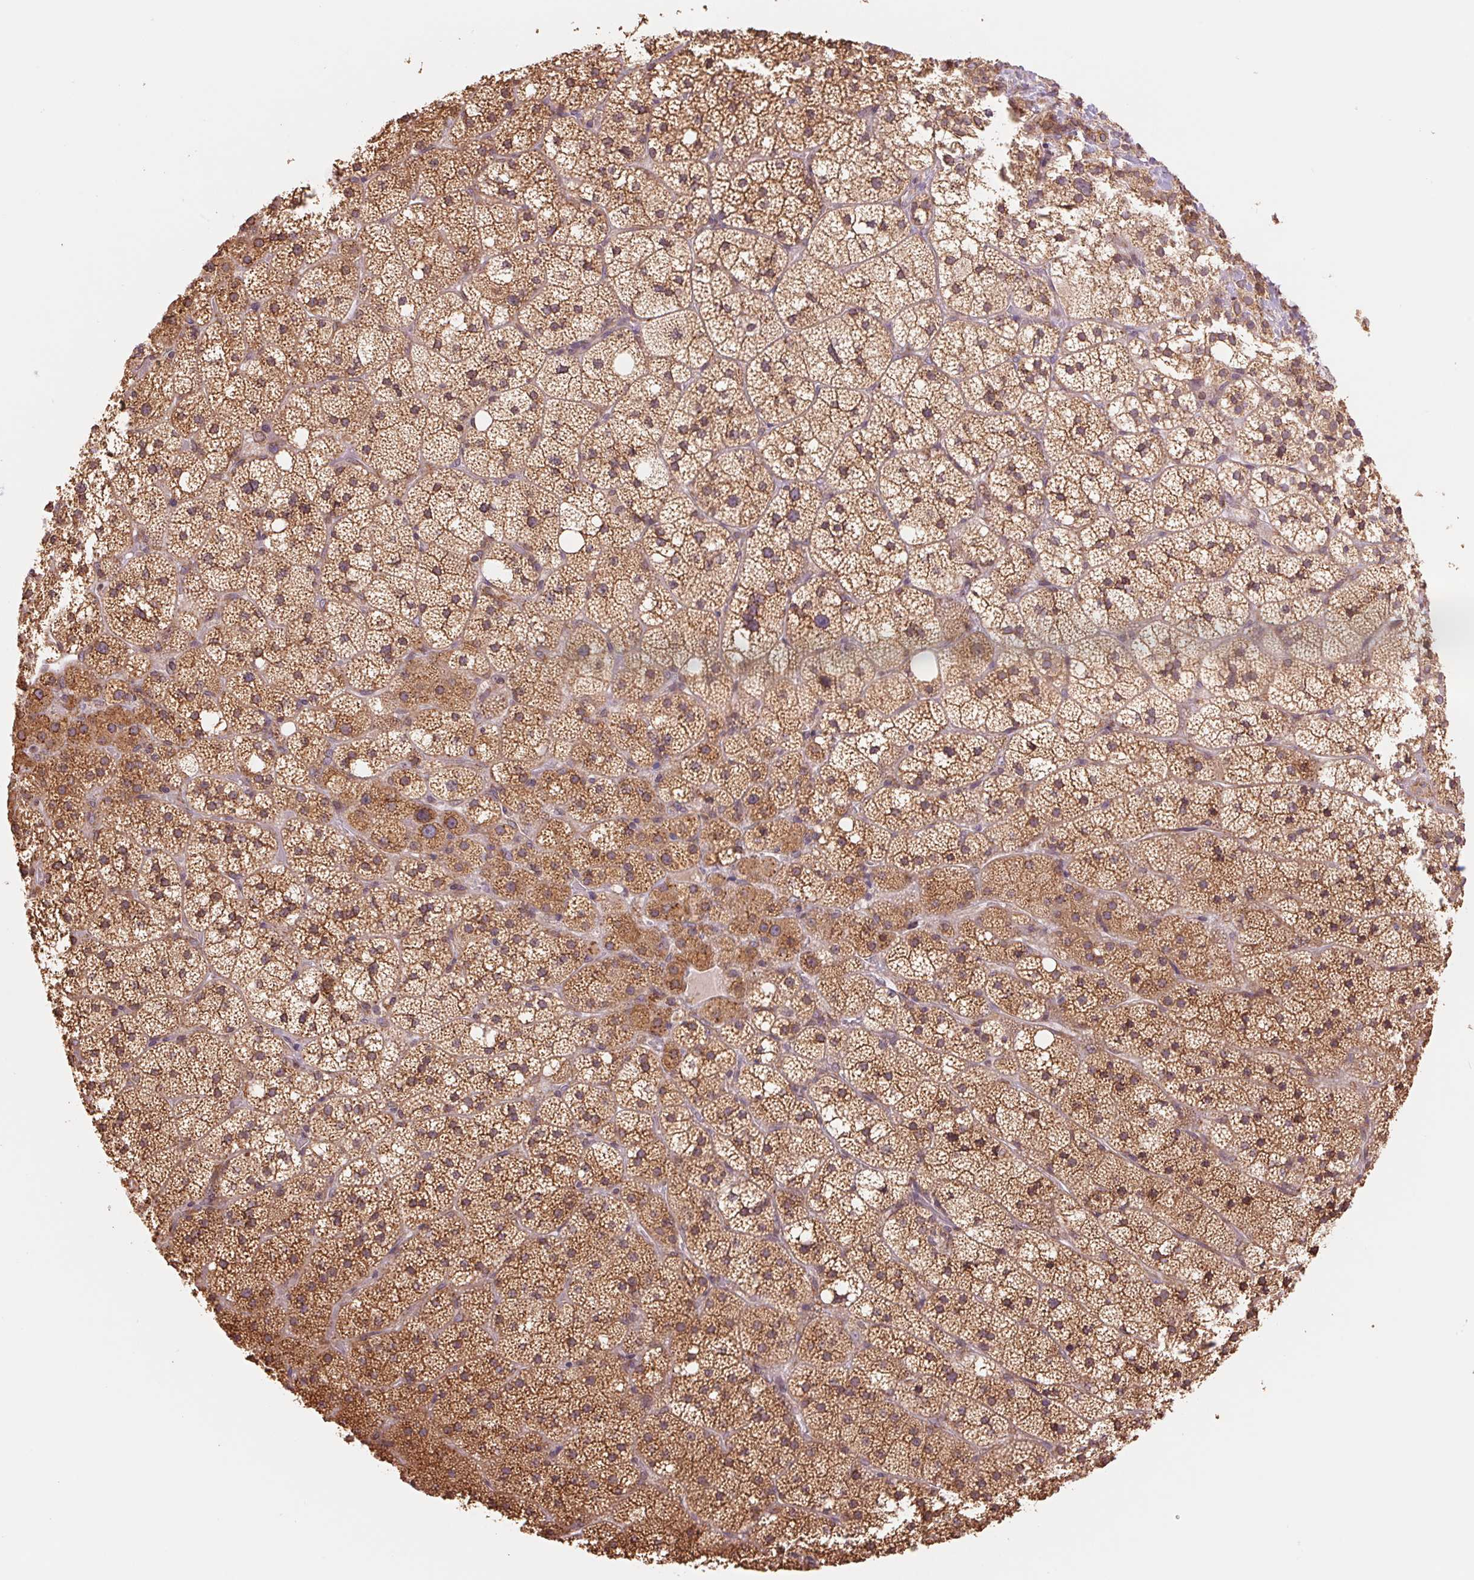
{"staining": {"intensity": "moderate", "quantity": ">75%", "location": "cytoplasmic/membranous"}, "tissue": "adrenal gland", "cell_type": "Glandular cells", "image_type": "normal", "snomed": [{"axis": "morphology", "description": "Normal tissue, NOS"}, {"axis": "topography", "description": "Adrenal gland"}], "caption": "This is an image of immunohistochemistry (IHC) staining of normal adrenal gland, which shows moderate expression in the cytoplasmic/membranous of glandular cells.", "gene": "RPN1", "patient": {"sex": "male", "age": 53}}